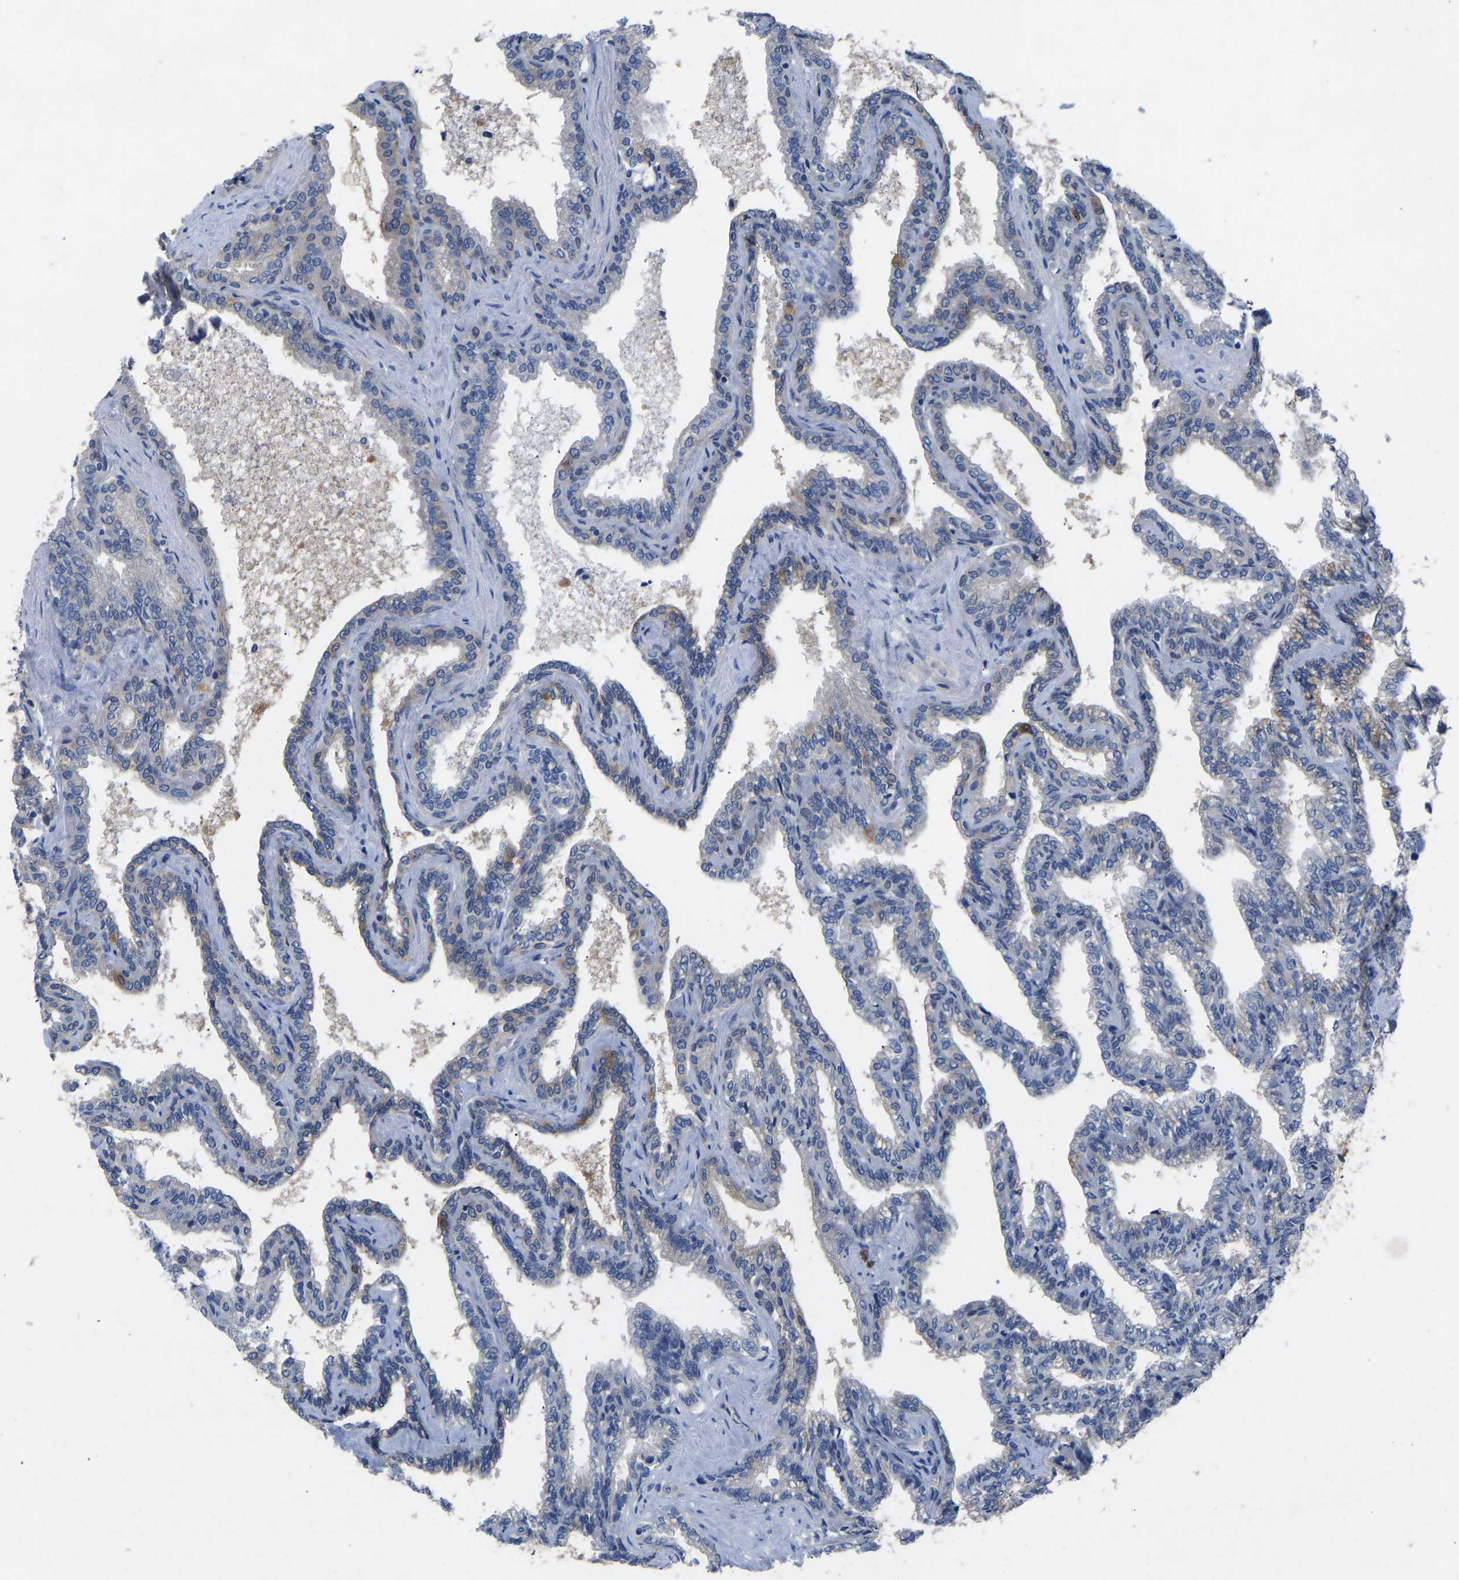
{"staining": {"intensity": "moderate", "quantity": "<25%", "location": "cytoplasmic/membranous"}, "tissue": "seminal vesicle", "cell_type": "Glandular cells", "image_type": "normal", "snomed": [{"axis": "morphology", "description": "Normal tissue, NOS"}, {"axis": "topography", "description": "Seminal veicle"}], "caption": "About <25% of glandular cells in normal human seminal vesicle exhibit moderate cytoplasmic/membranous protein positivity as visualized by brown immunohistochemical staining.", "gene": "RBP1", "patient": {"sex": "male", "age": 46}}